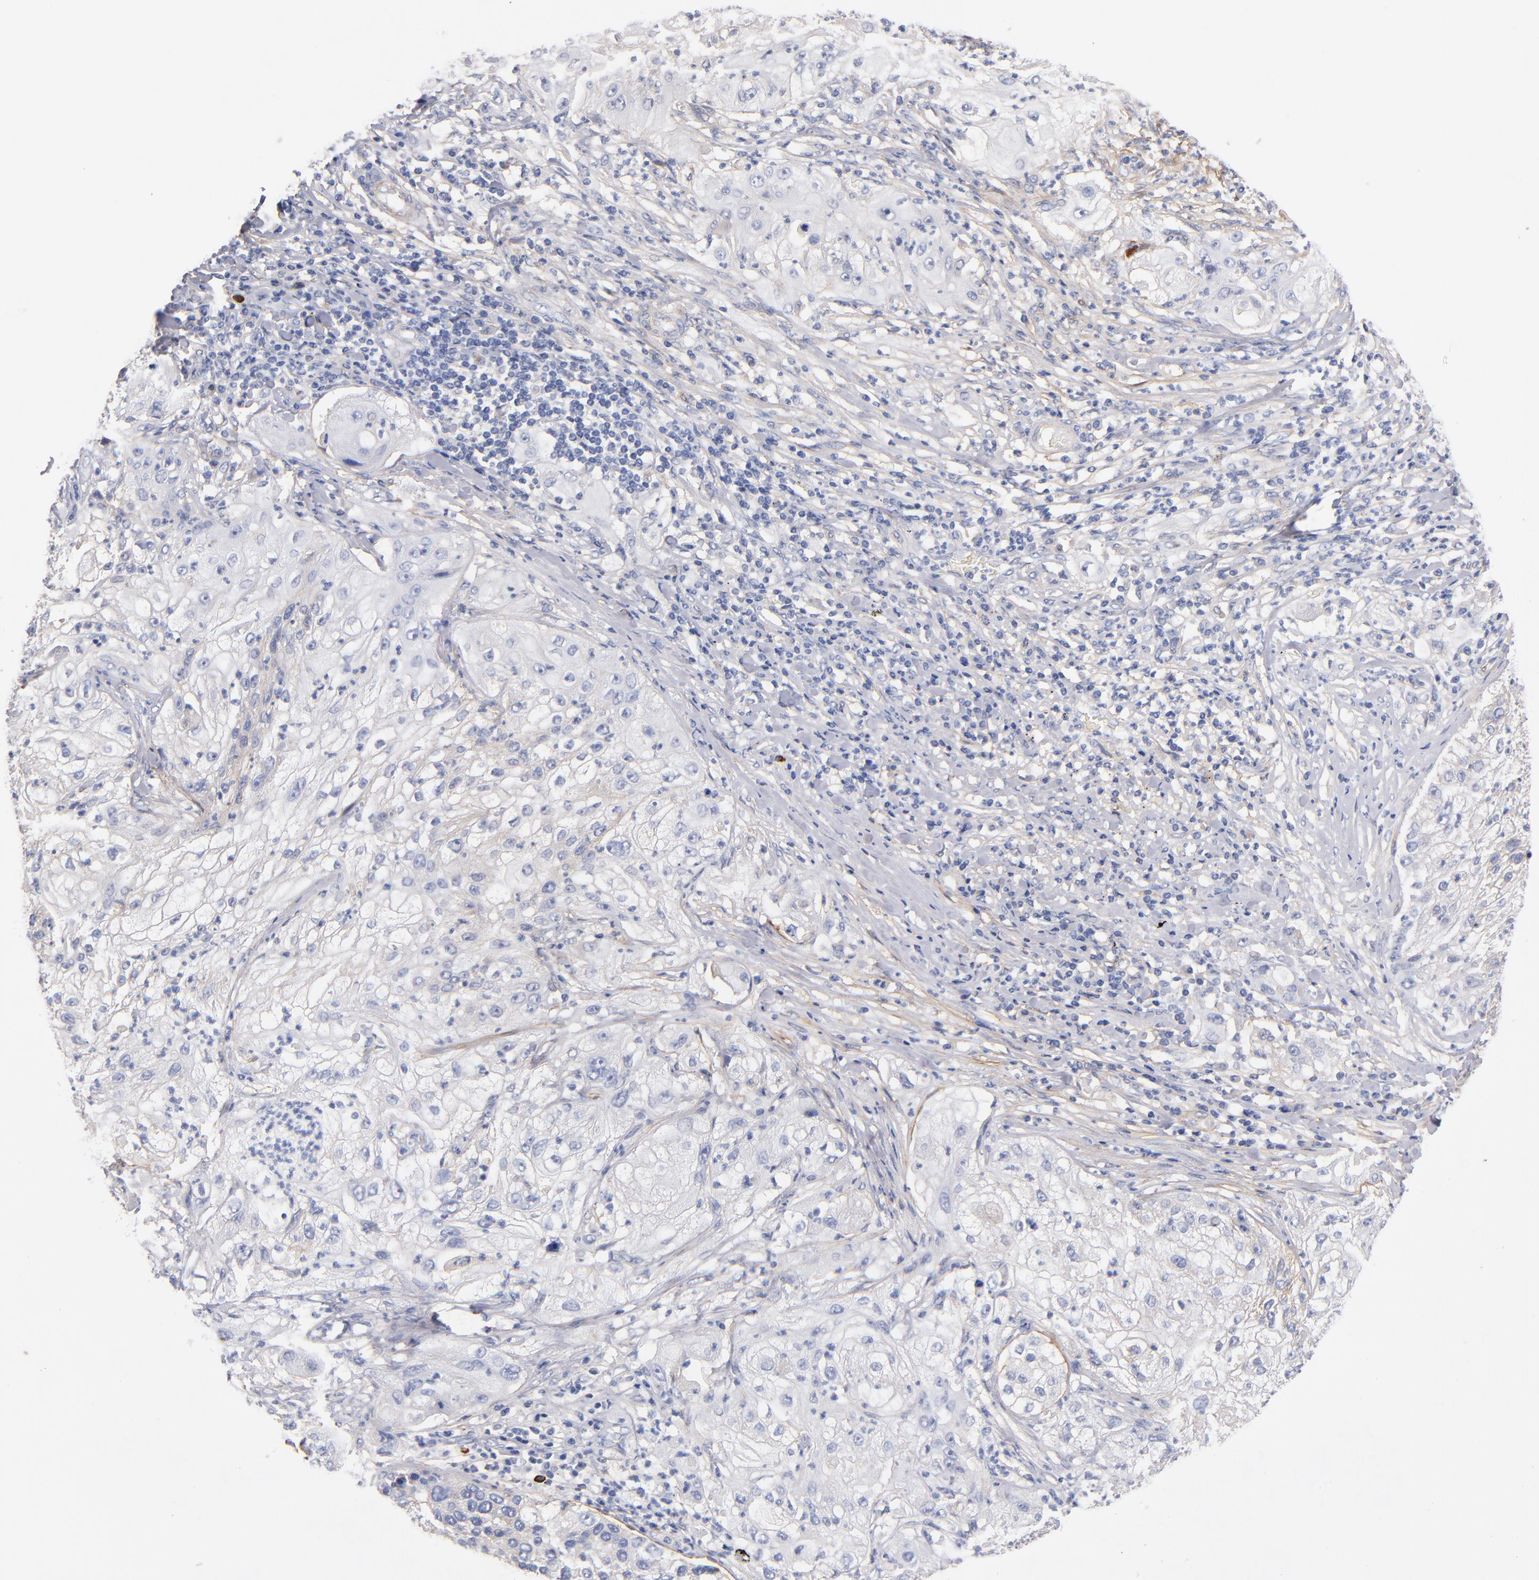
{"staining": {"intensity": "negative", "quantity": "none", "location": "none"}, "tissue": "lung cancer", "cell_type": "Tumor cells", "image_type": "cancer", "snomed": [{"axis": "morphology", "description": "Inflammation, NOS"}, {"axis": "morphology", "description": "Squamous cell carcinoma, NOS"}, {"axis": "topography", "description": "Lymph node"}, {"axis": "topography", "description": "Soft tissue"}, {"axis": "topography", "description": "Lung"}], "caption": "IHC image of human squamous cell carcinoma (lung) stained for a protein (brown), which displays no positivity in tumor cells. (Brightfield microscopy of DAB (3,3'-diaminobenzidine) immunohistochemistry (IHC) at high magnification).", "gene": "PLSCR4", "patient": {"sex": "male", "age": 66}}